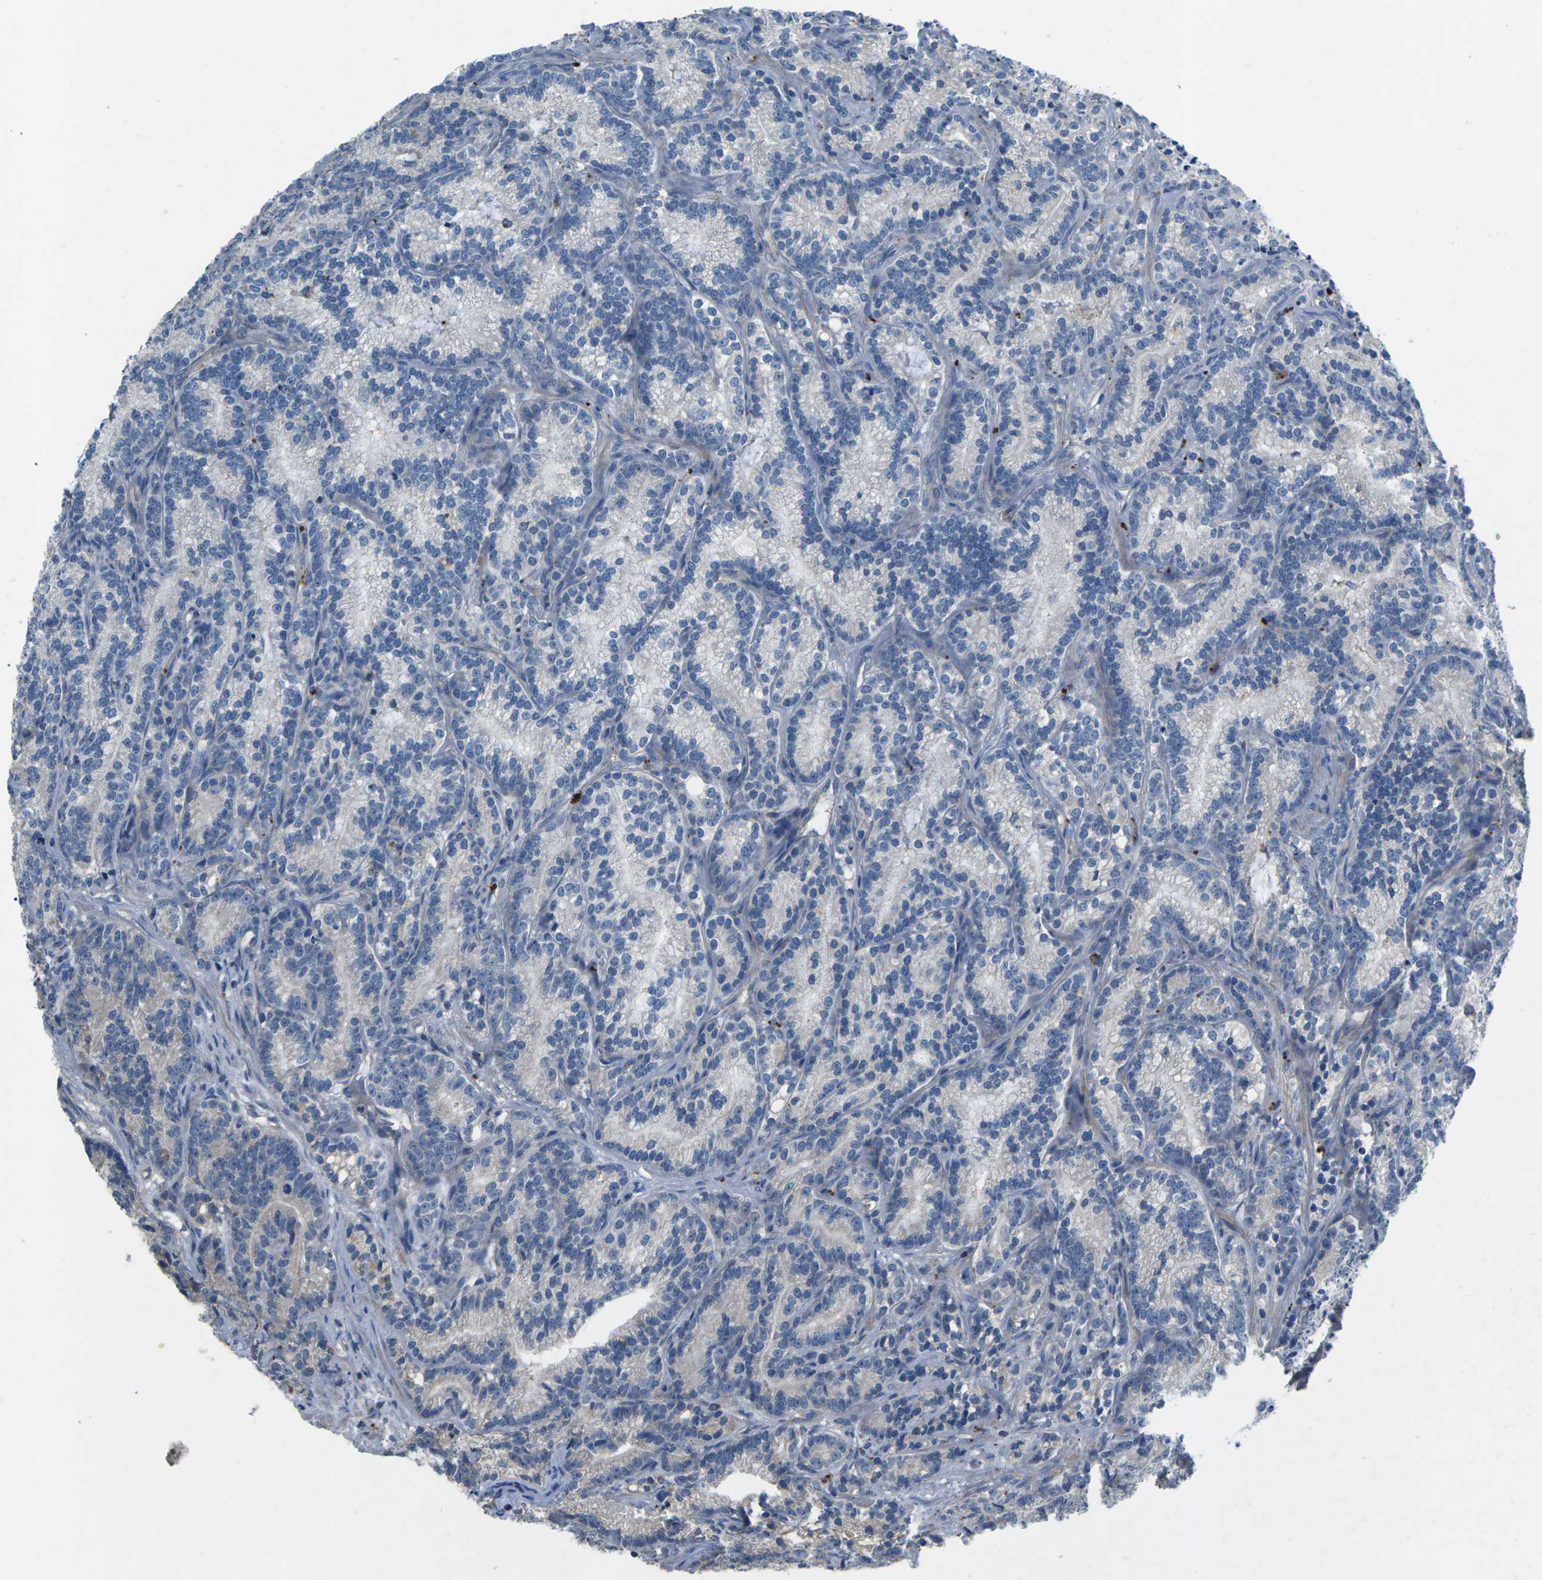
{"staining": {"intensity": "negative", "quantity": "none", "location": "none"}, "tissue": "prostate cancer", "cell_type": "Tumor cells", "image_type": "cancer", "snomed": [{"axis": "morphology", "description": "Adenocarcinoma, Low grade"}, {"axis": "topography", "description": "Prostate"}], "caption": "A micrograph of human prostate cancer is negative for staining in tumor cells.", "gene": "PDCD6IP", "patient": {"sex": "male", "age": 89}}